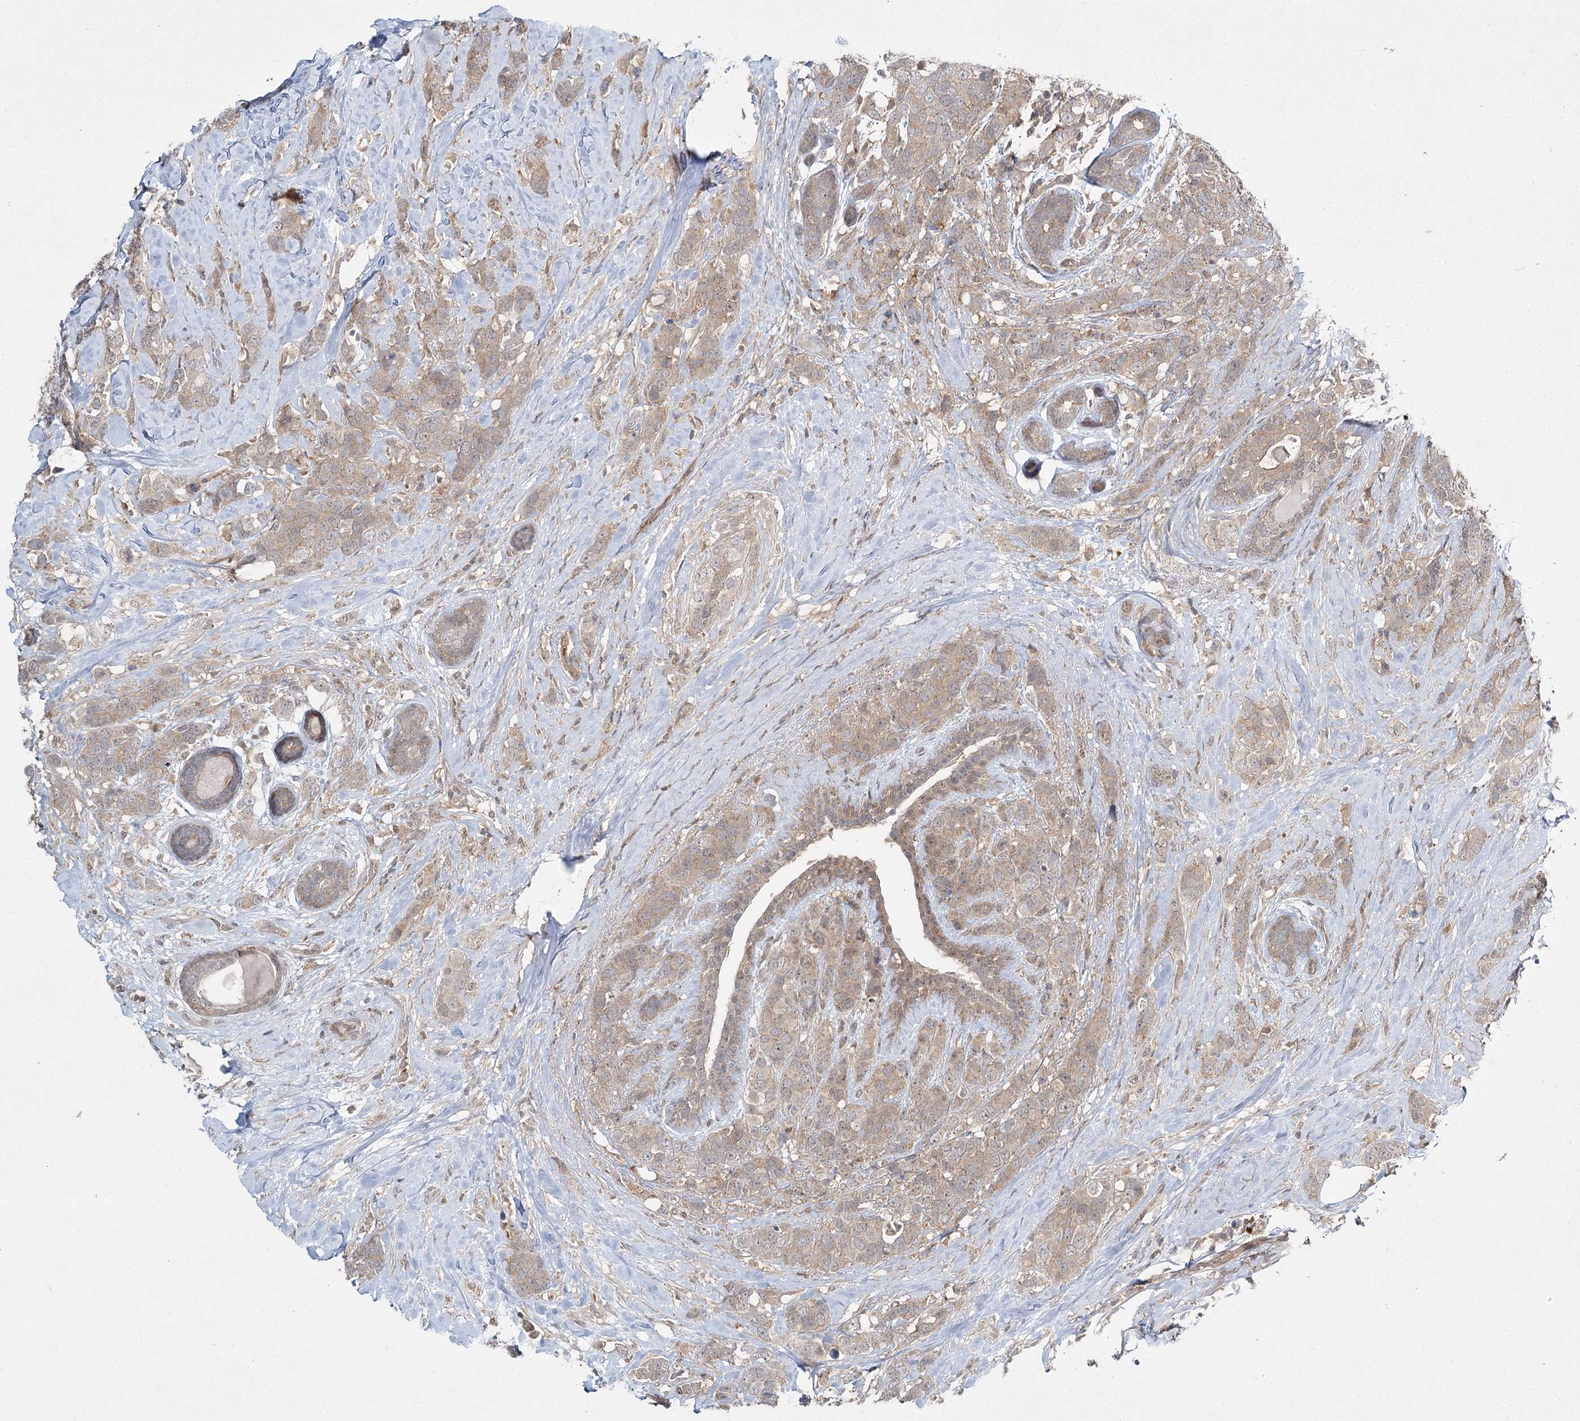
{"staining": {"intensity": "moderate", "quantity": ">75%", "location": "cytoplasmic/membranous"}, "tissue": "breast cancer", "cell_type": "Tumor cells", "image_type": "cancer", "snomed": [{"axis": "morphology", "description": "Lobular carcinoma"}, {"axis": "topography", "description": "Breast"}], "caption": "DAB (3,3'-diaminobenzidine) immunohistochemical staining of breast cancer (lobular carcinoma) reveals moderate cytoplasmic/membranous protein positivity in approximately >75% of tumor cells. Nuclei are stained in blue.", "gene": "WDR44", "patient": {"sex": "female", "age": 59}}